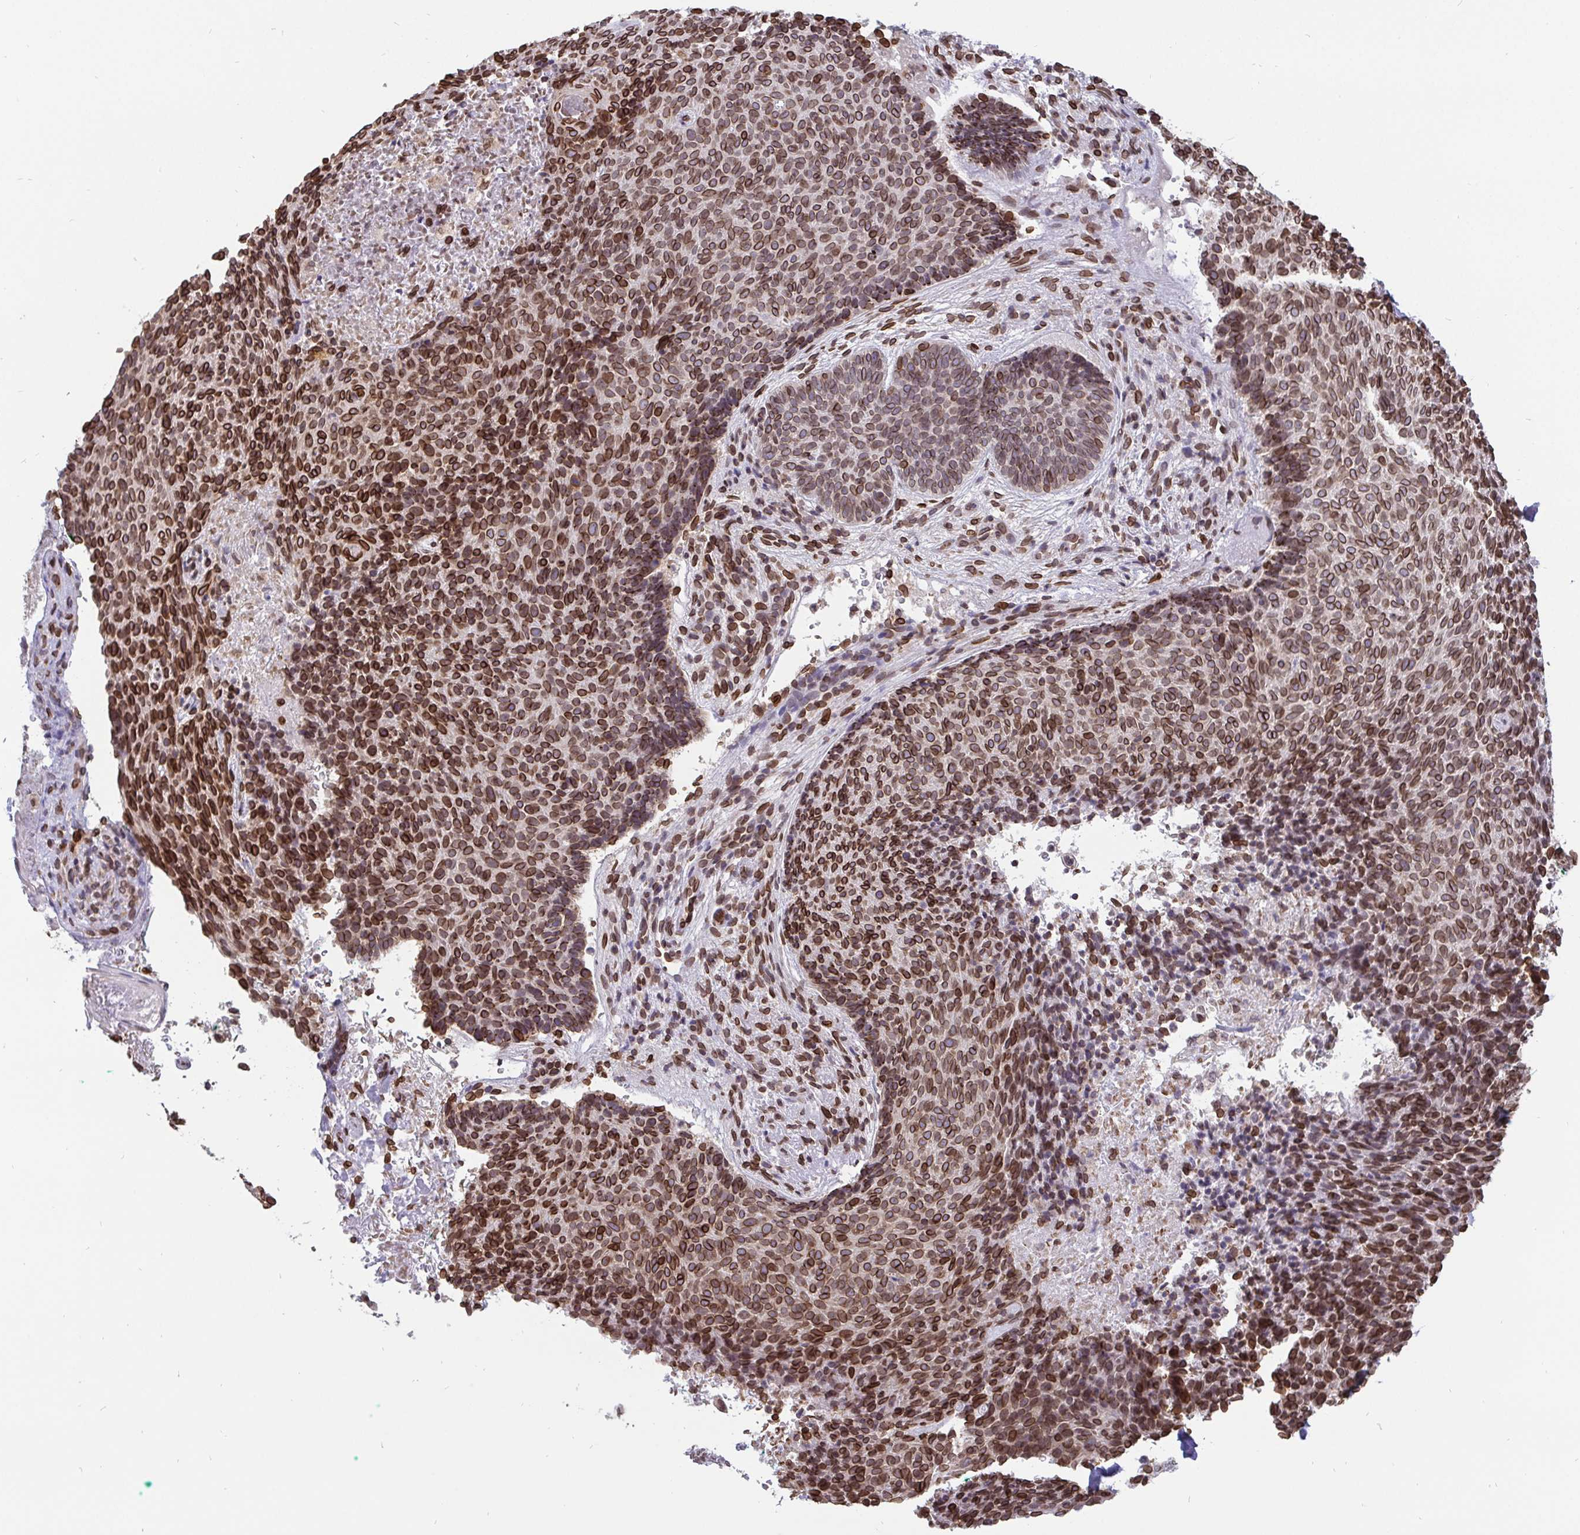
{"staining": {"intensity": "moderate", "quantity": ">75%", "location": "cytoplasmic/membranous,nuclear"}, "tissue": "skin cancer", "cell_type": "Tumor cells", "image_type": "cancer", "snomed": [{"axis": "morphology", "description": "Basal cell carcinoma"}, {"axis": "topography", "description": "Skin"}, {"axis": "topography", "description": "Skin of head"}], "caption": "IHC histopathology image of neoplastic tissue: skin cancer (basal cell carcinoma) stained using immunohistochemistry (IHC) reveals medium levels of moderate protein expression localized specifically in the cytoplasmic/membranous and nuclear of tumor cells, appearing as a cytoplasmic/membranous and nuclear brown color.", "gene": "EMD", "patient": {"sex": "female", "age": 92}}